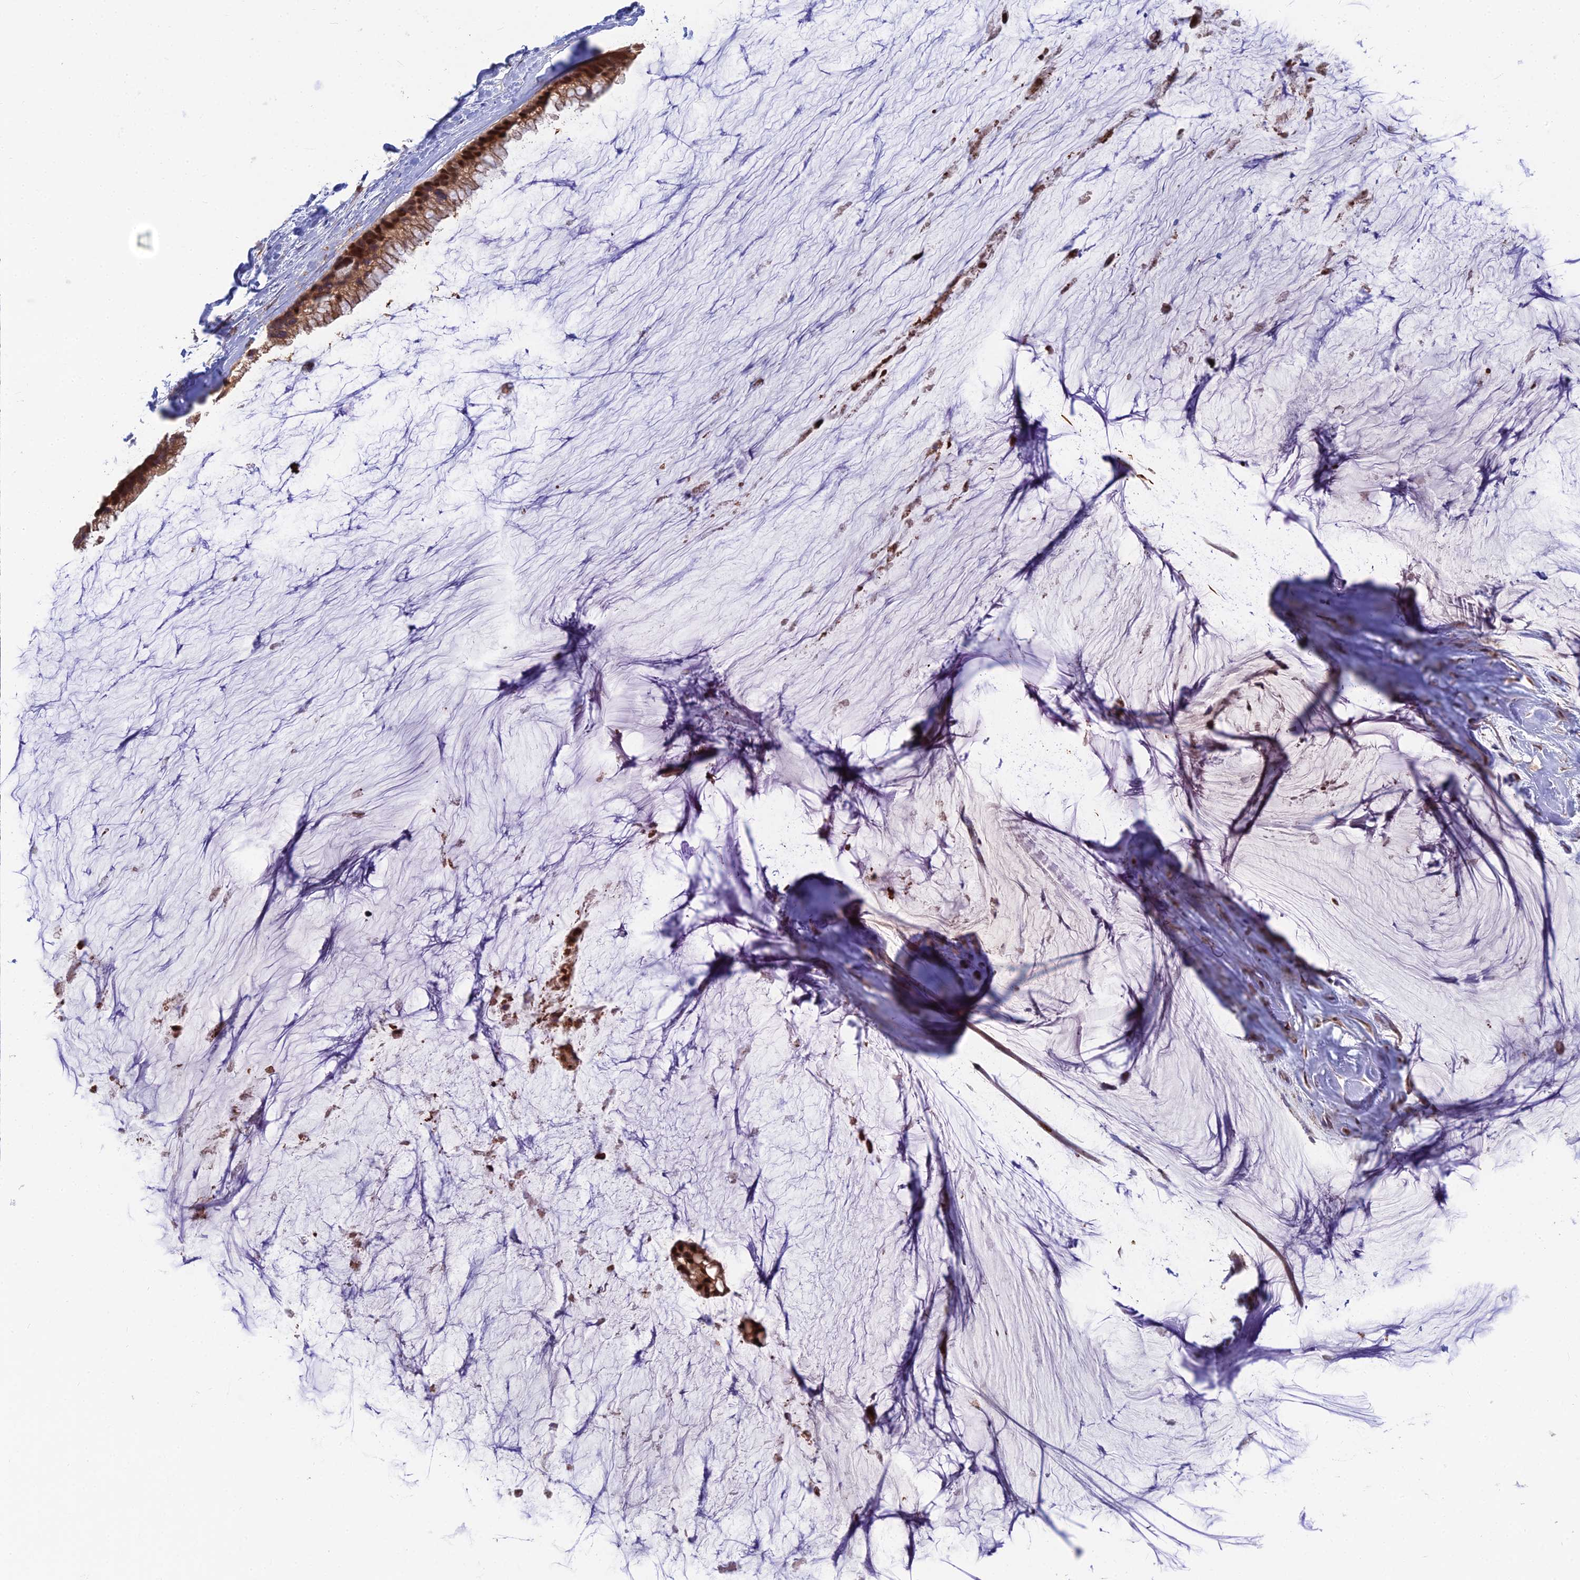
{"staining": {"intensity": "strong", "quantity": ">75%", "location": "cytoplasmic/membranous,nuclear"}, "tissue": "ovarian cancer", "cell_type": "Tumor cells", "image_type": "cancer", "snomed": [{"axis": "morphology", "description": "Cystadenocarcinoma, mucinous, NOS"}, {"axis": "topography", "description": "Ovary"}], "caption": "Immunohistochemical staining of mucinous cystadenocarcinoma (ovarian) demonstrates high levels of strong cytoplasmic/membranous and nuclear positivity in about >75% of tumor cells.", "gene": "DNPEP", "patient": {"sex": "female", "age": 39}}